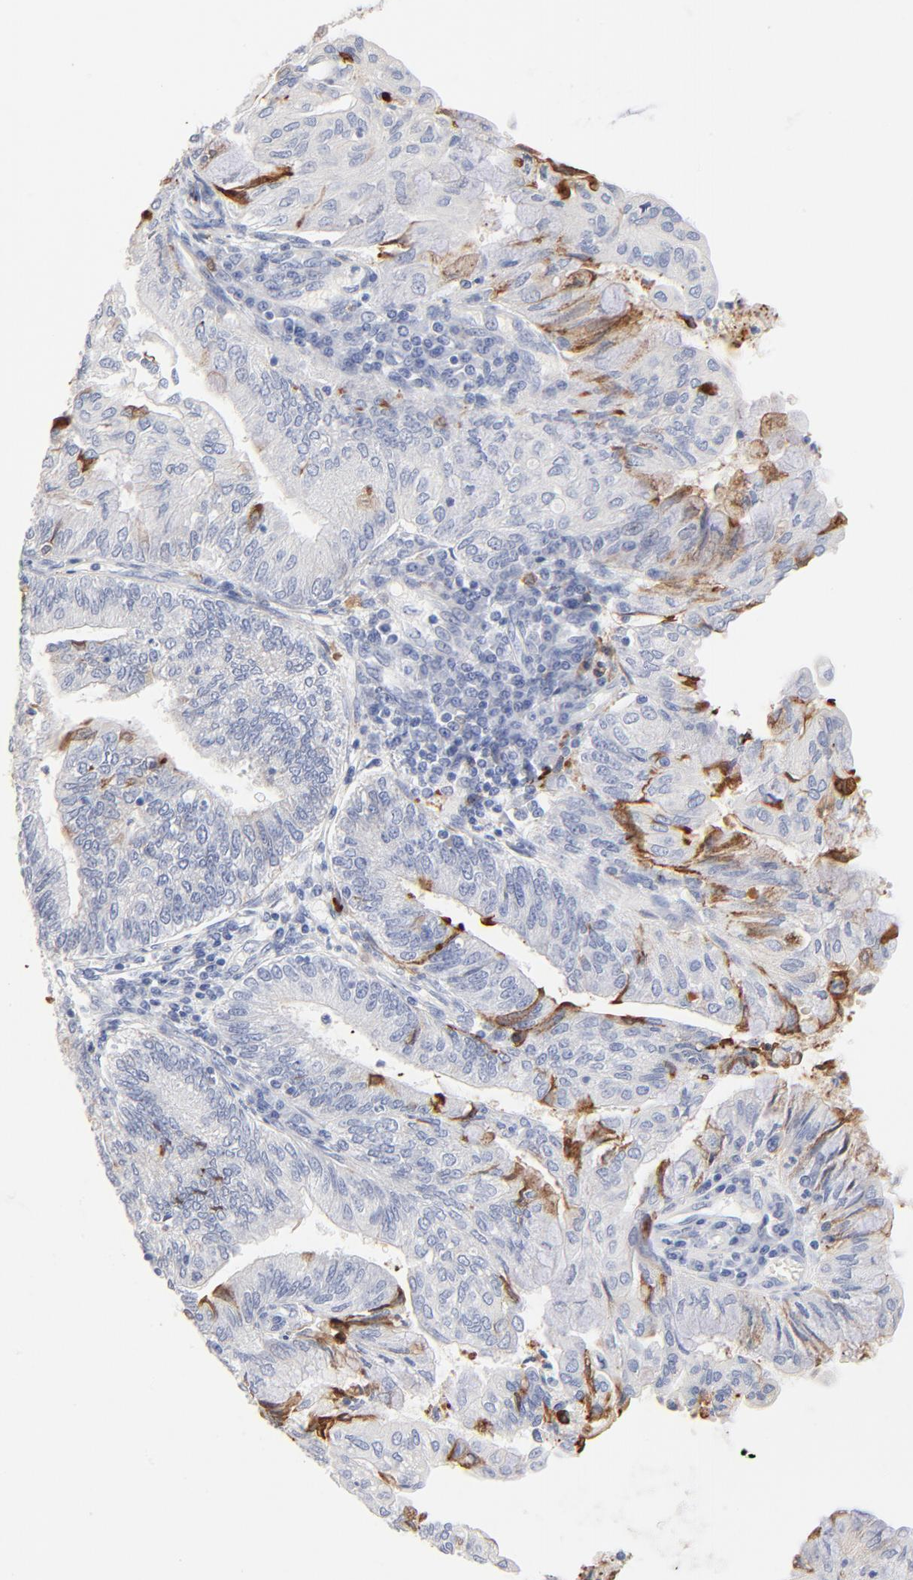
{"staining": {"intensity": "negative", "quantity": "none", "location": "none"}, "tissue": "endometrial cancer", "cell_type": "Tumor cells", "image_type": "cancer", "snomed": [{"axis": "morphology", "description": "Adenocarcinoma, NOS"}, {"axis": "topography", "description": "Endometrium"}], "caption": "Tumor cells show no significant staining in endometrial cancer.", "gene": "APOH", "patient": {"sex": "female", "age": 59}}